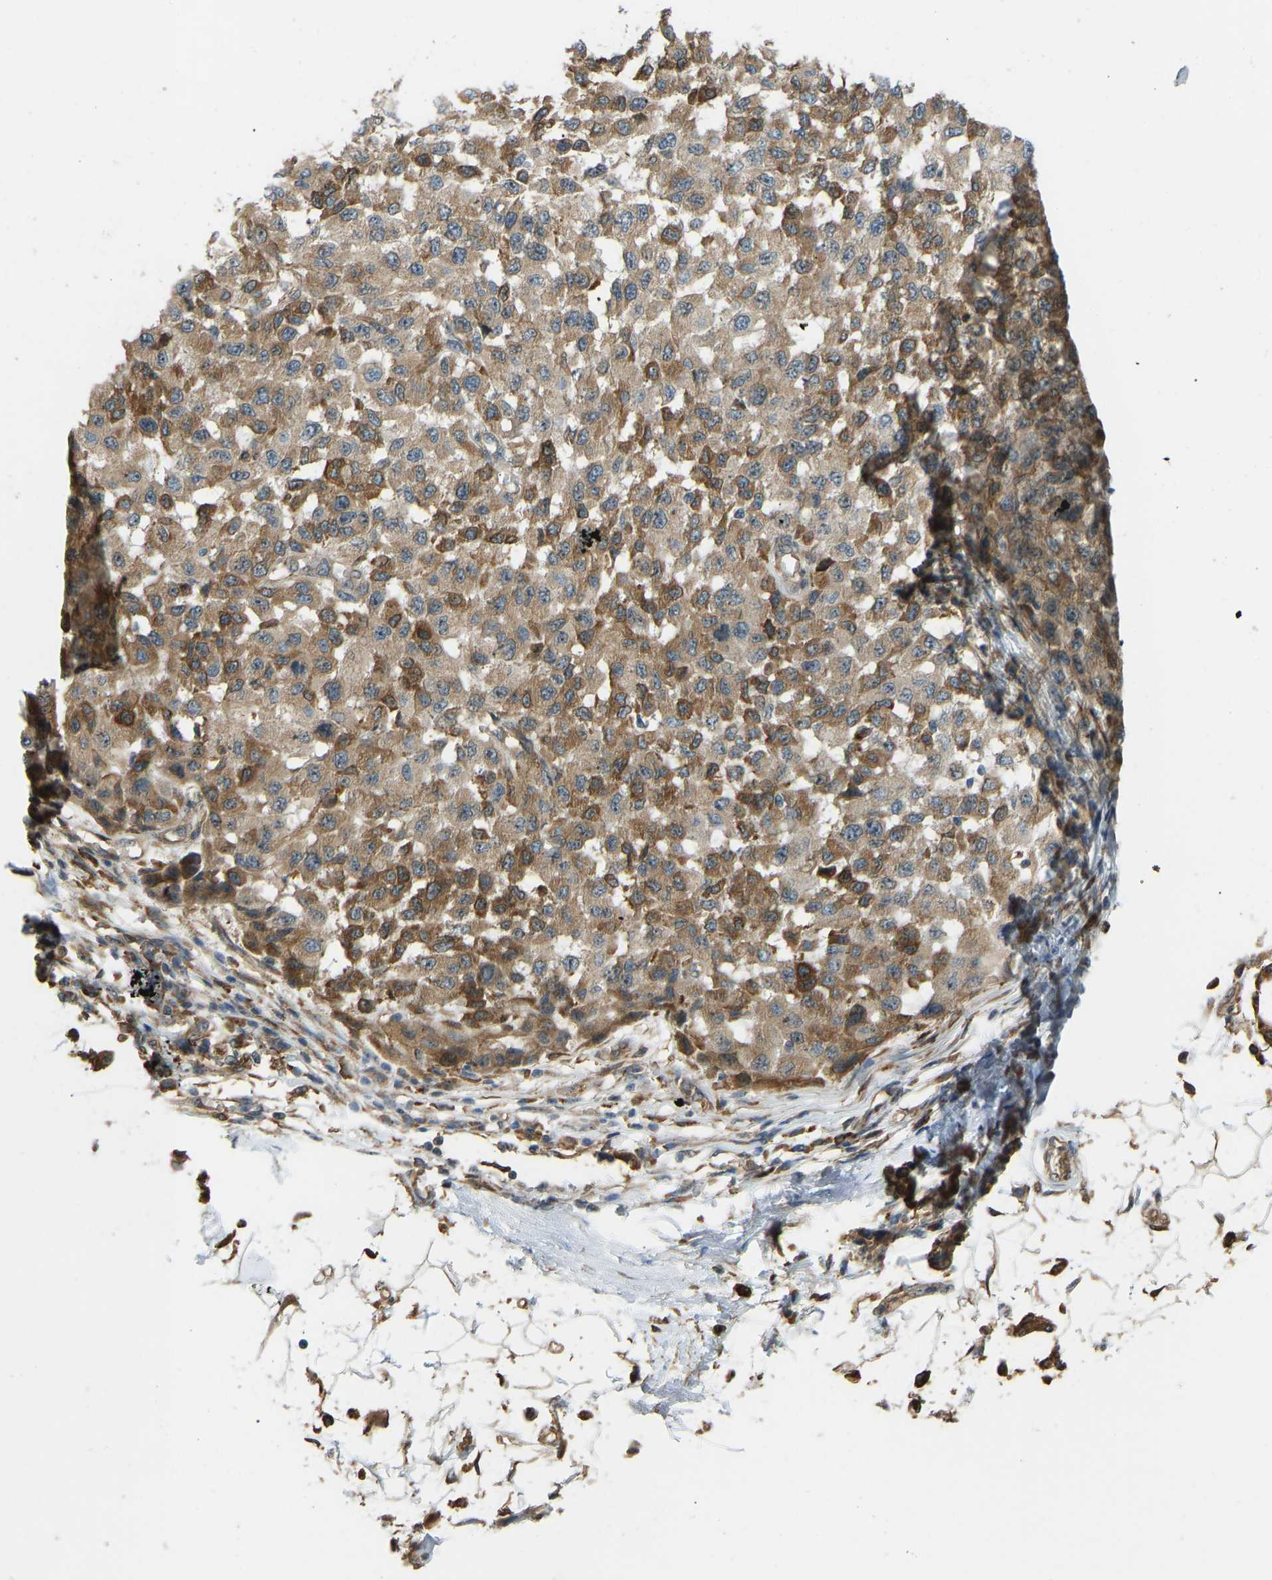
{"staining": {"intensity": "moderate", "quantity": ">75%", "location": "cytoplasmic/membranous"}, "tissue": "melanoma", "cell_type": "Tumor cells", "image_type": "cancer", "snomed": [{"axis": "morphology", "description": "Malignant melanoma, NOS"}, {"axis": "topography", "description": "Skin"}], "caption": "There is medium levels of moderate cytoplasmic/membranous expression in tumor cells of melanoma, as demonstrated by immunohistochemical staining (brown color).", "gene": "OS9", "patient": {"sex": "male", "age": 62}}